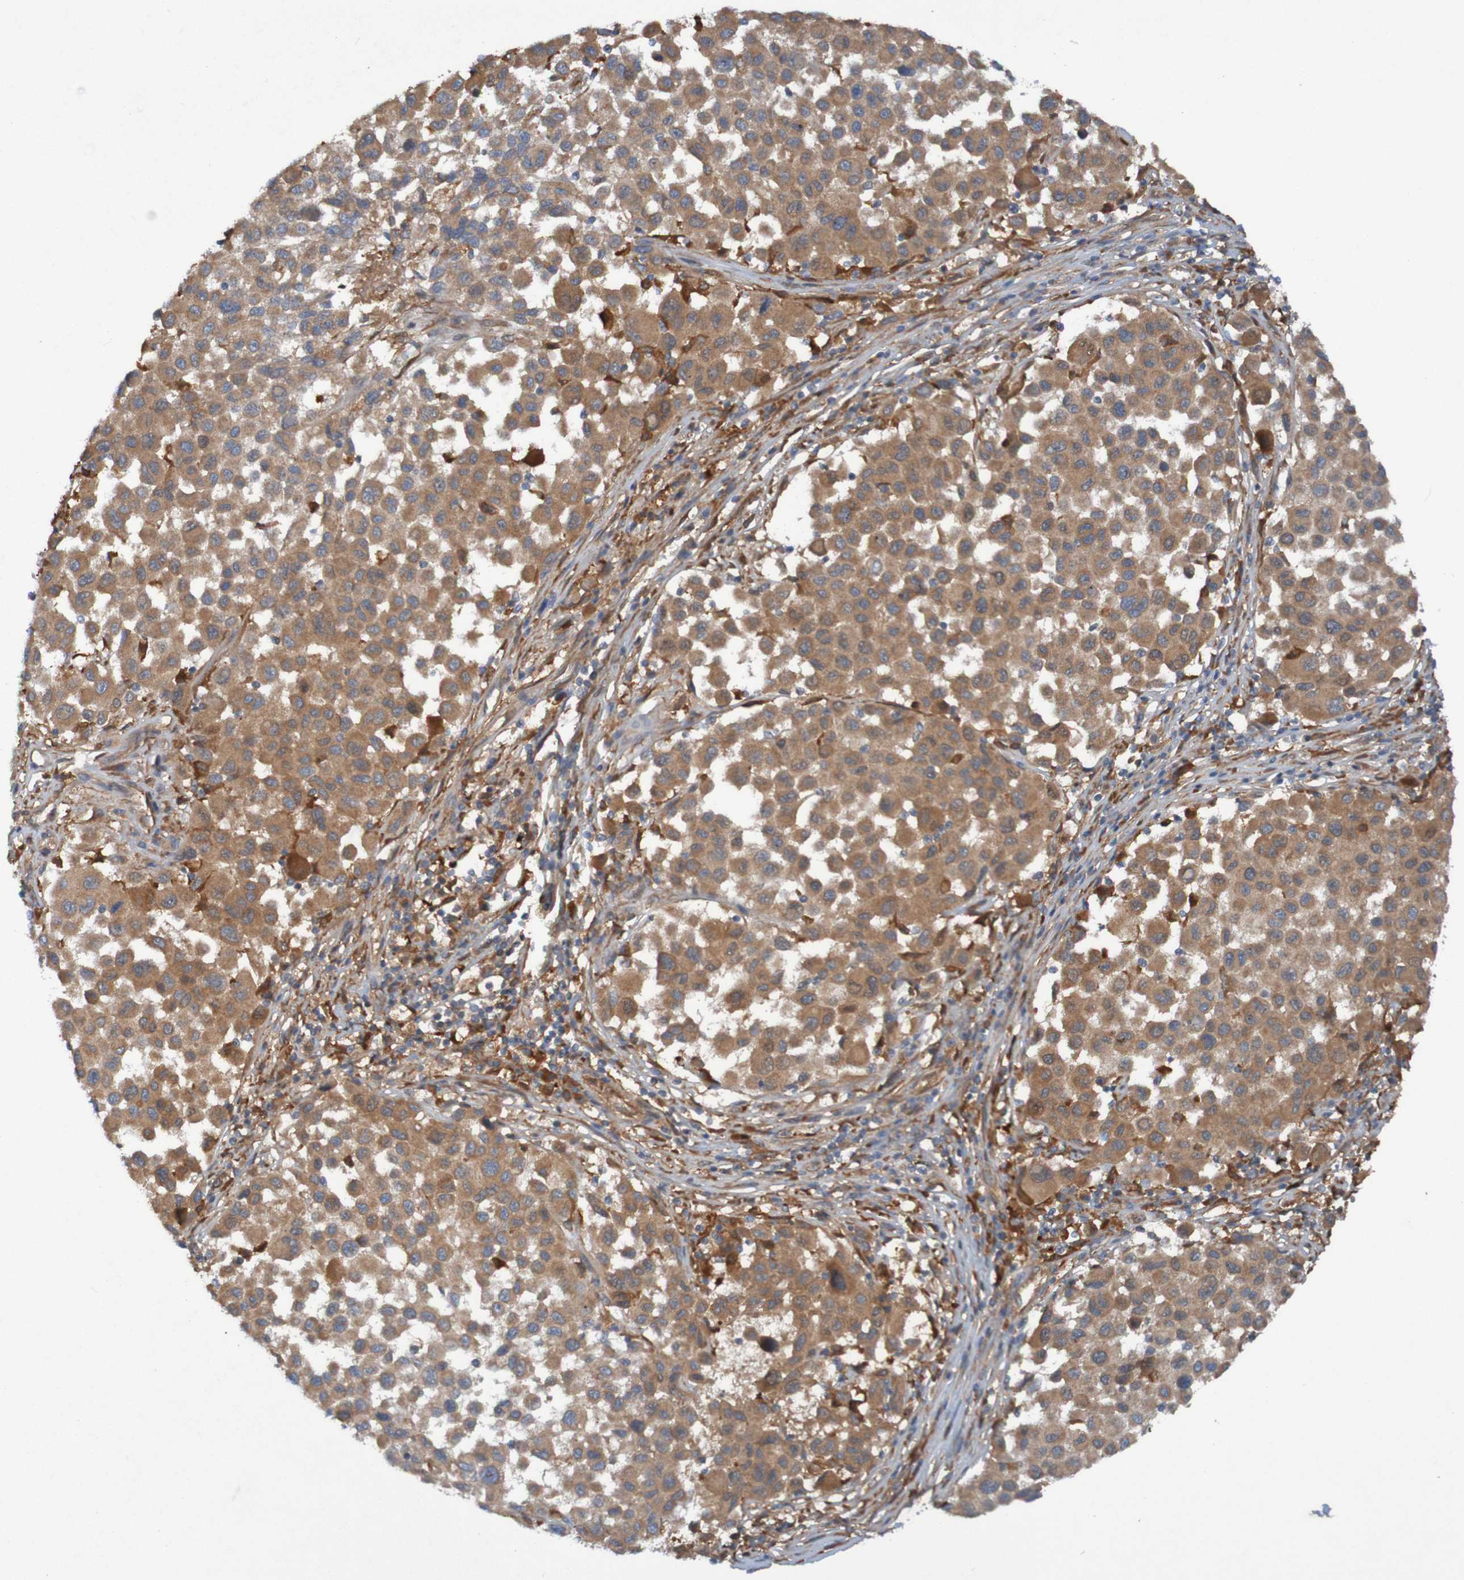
{"staining": {"intensity": "moderate", "quantity": ">75%", "location": "cytoplasmic/membranous"}, "tissue": "melanoma", "cell_type": "Tumor cells", "image_type": "cancer", "snomed": [{"axis": "morphology", "description": "Malignant melanoma, Metastatic site"}, {"axis": "topography", "description": "Lymph node"}], "caption": "Immunohistochemistry (IHC) staining of melanoma, which demonstrates medium levels of moderate cytoplasmic/membranous staining in approximately >75% of tumor cells indicating moderate cytoplasmic/membranous protein staining. The staining was performed using DAB (brown) for protein detection and nuclei were counterstained in hematoxylin (blue).", "gene": "DNAJC4", "patient": {"sex": "male", "age": 61}}